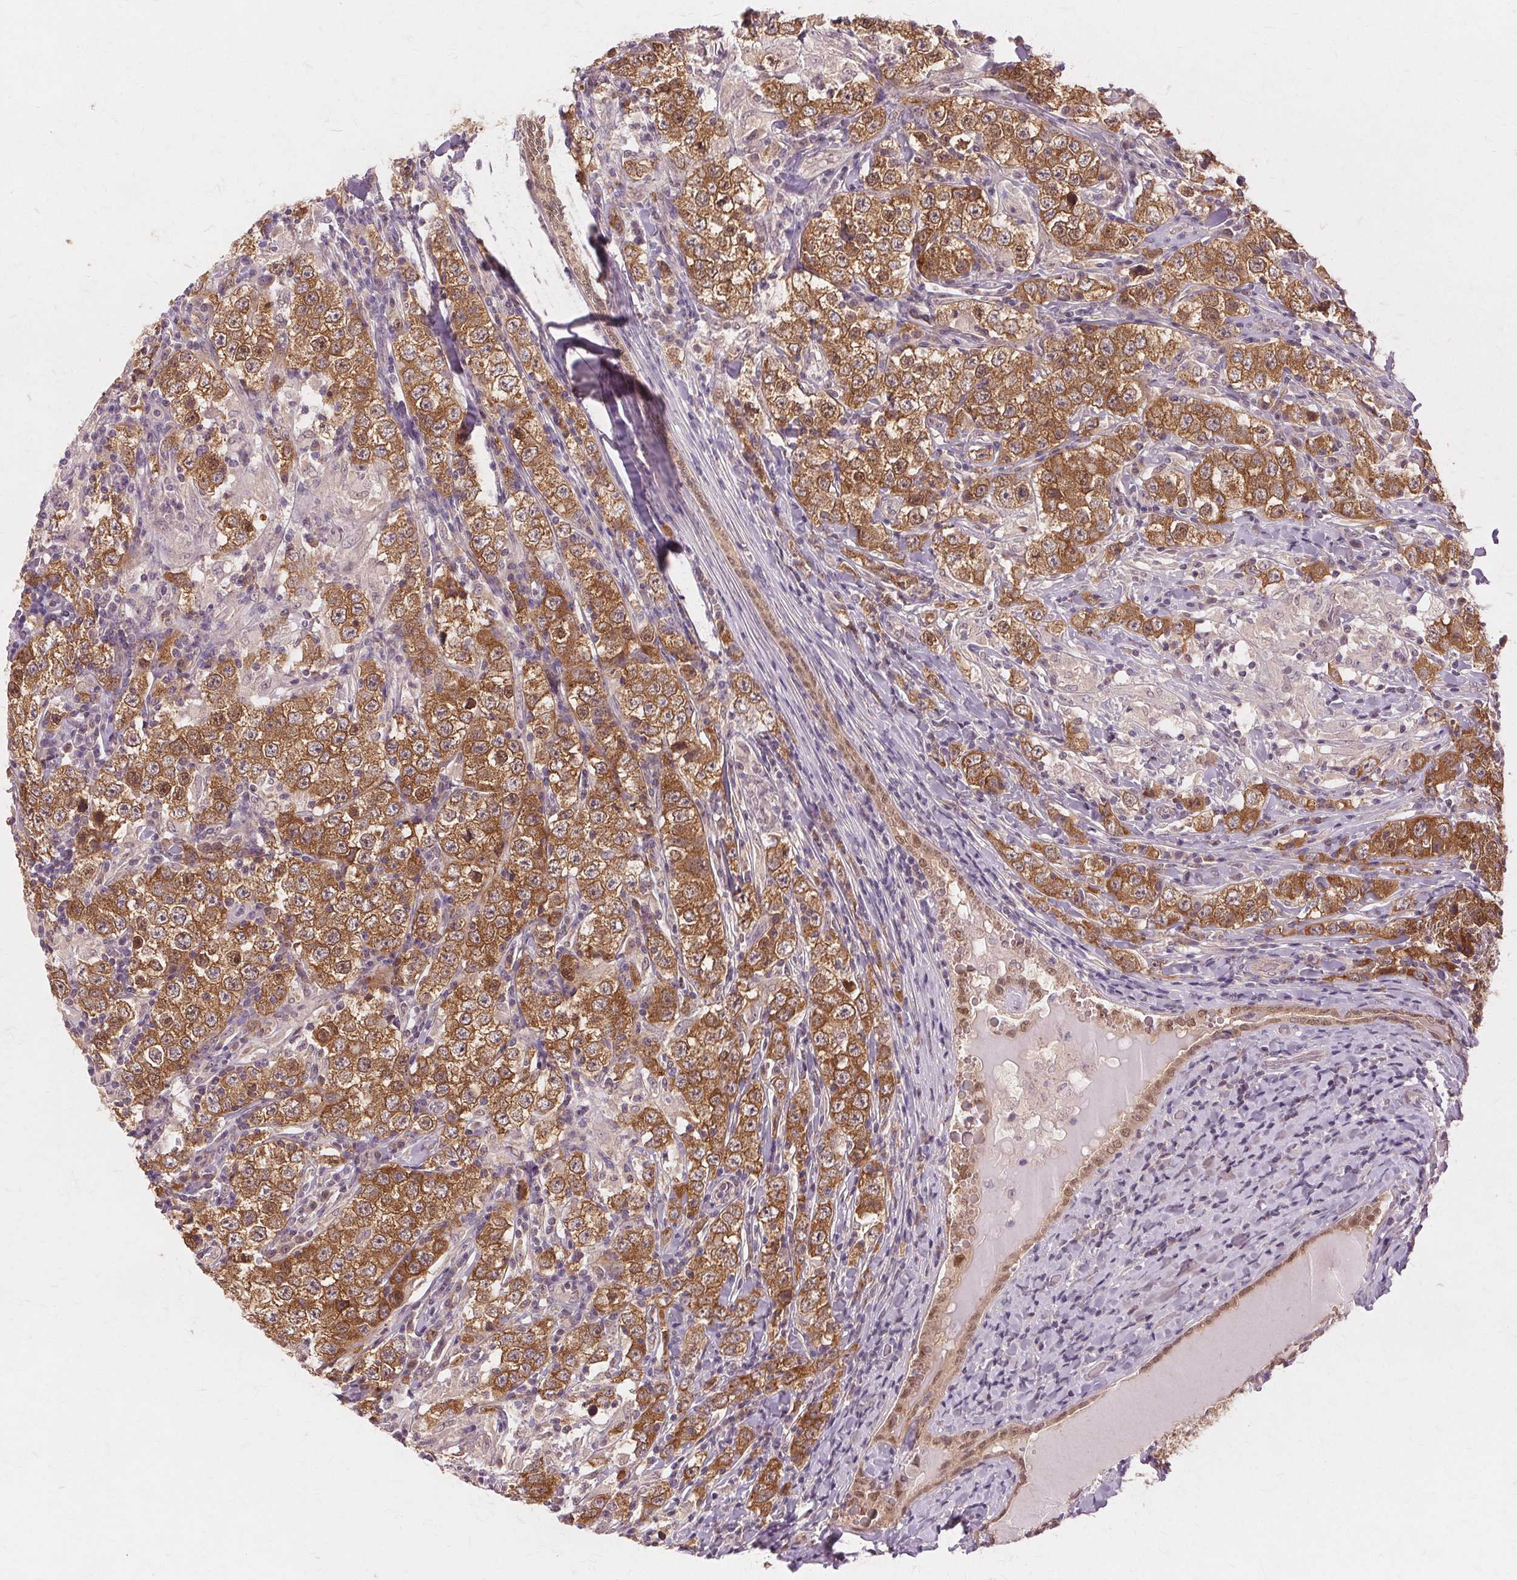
{"staining": {"intensity": "strong", "quantity": ">75%", "location": "cytoplasmic/membranous"}, "tissue": "testis cancer", "cell_type": "Tumor cells", "image_type": "cancer", "snomed": [{"axis": "morphology", "description": "Seminoma, NOS"}, {"axis": "morphology", "description": "Carcinoma, Embryonal, NOS"}, {"axis": "topography", "description": "Testis"}], "caption": "This is an image of immunohistochemistry (IHC) staining of testis cancer (seminoma), which shows strong staining in the cytoplasmic/membranous of tumor cells.", "gene": "PRMT5", "patient": {"sex": "male", "age": 41}}